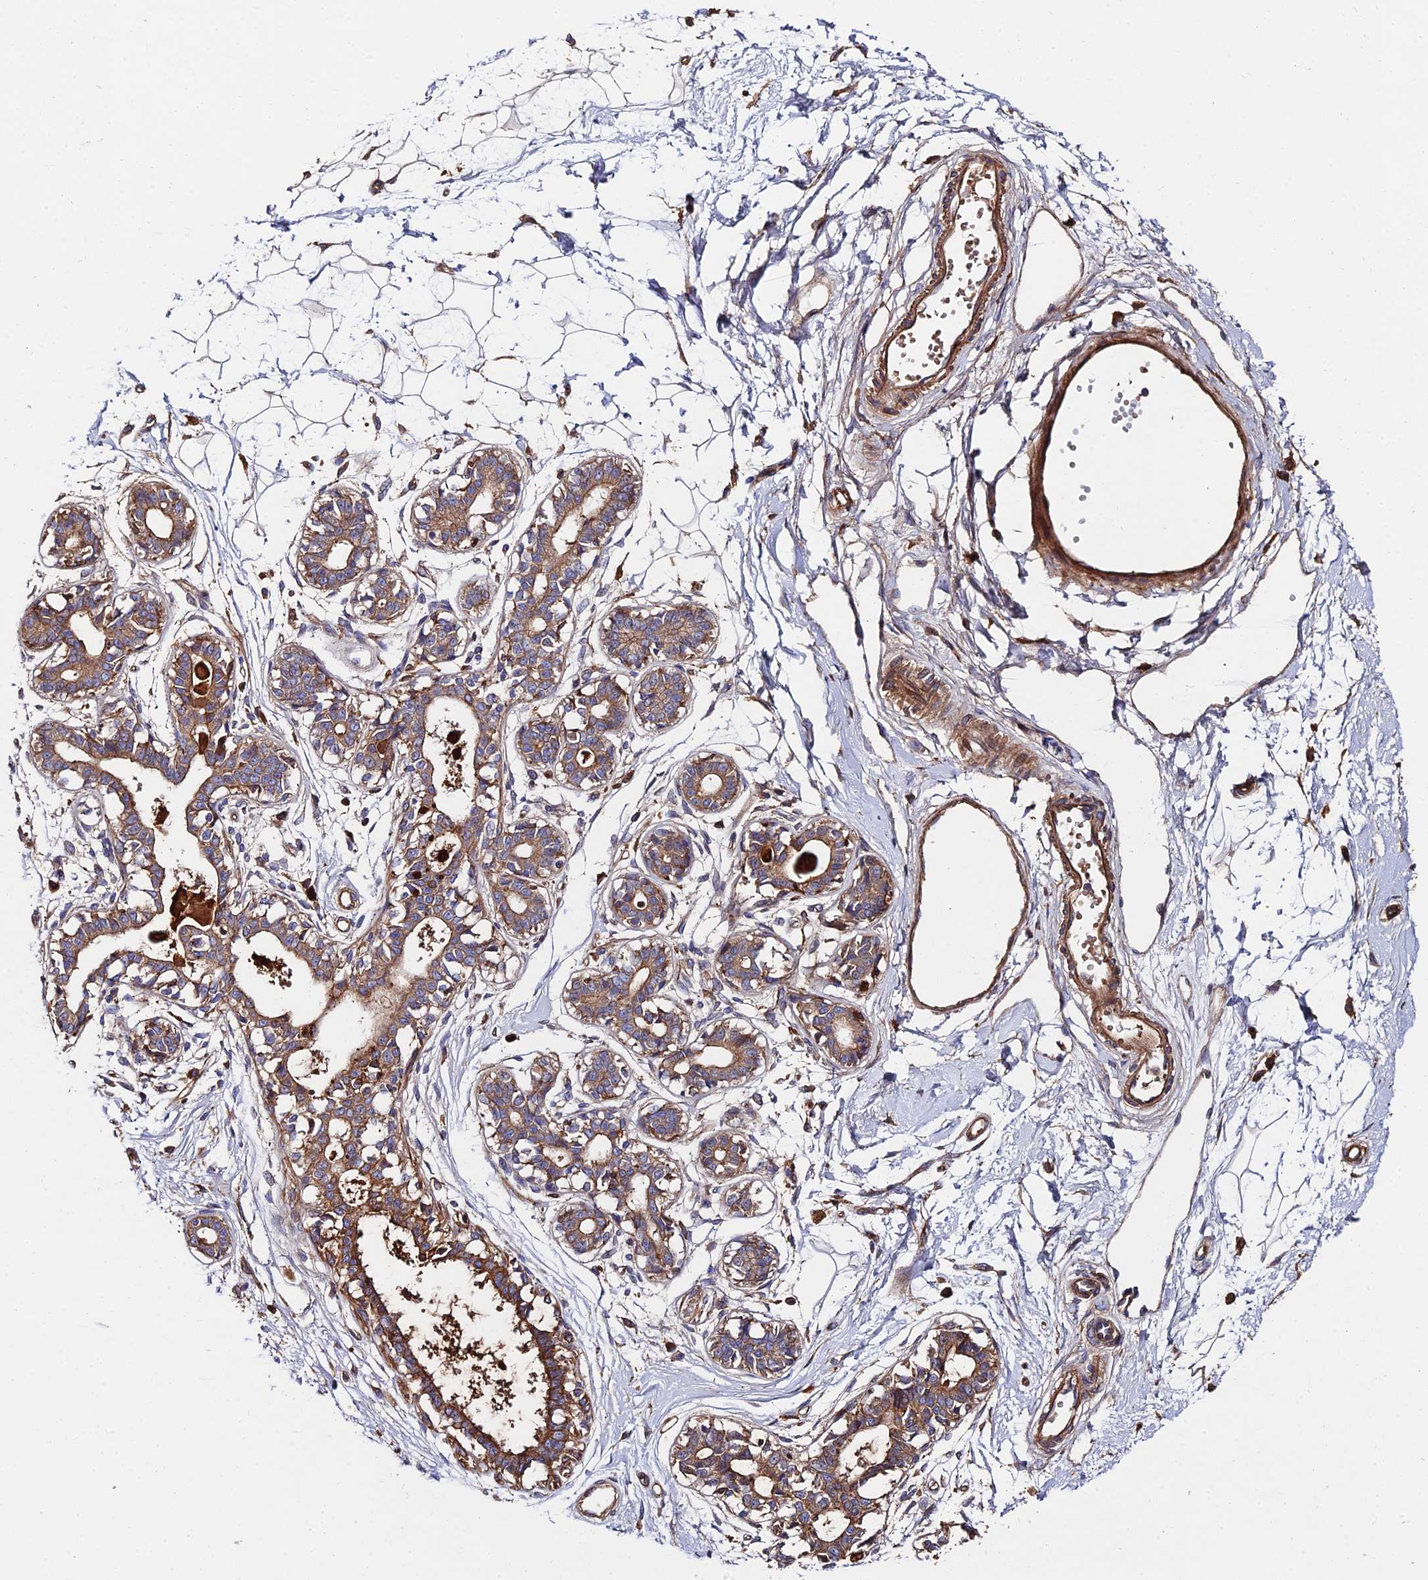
{"staining": {"intensity": "weak", "quantity": ">75%", "location": "cytoplasmic/membranous"}, "tissue": "breast", "cell_type": "Adipocytes", "image_type": "normal", "snomed": [{"axis": "morphology", "description": "Normal tissue, NOS"}, {"axis": "topography", "description": "Breast"}], "caption": "Breast stained with IHC demonstrates weak cytoplasmic/membranous positivity in about >75% of adipocytes. (DAB IHC, brown staining for protein, blue staining for nuclei).", "gene": "EXT1", "patient": {"sex": "female", "age": 45}}